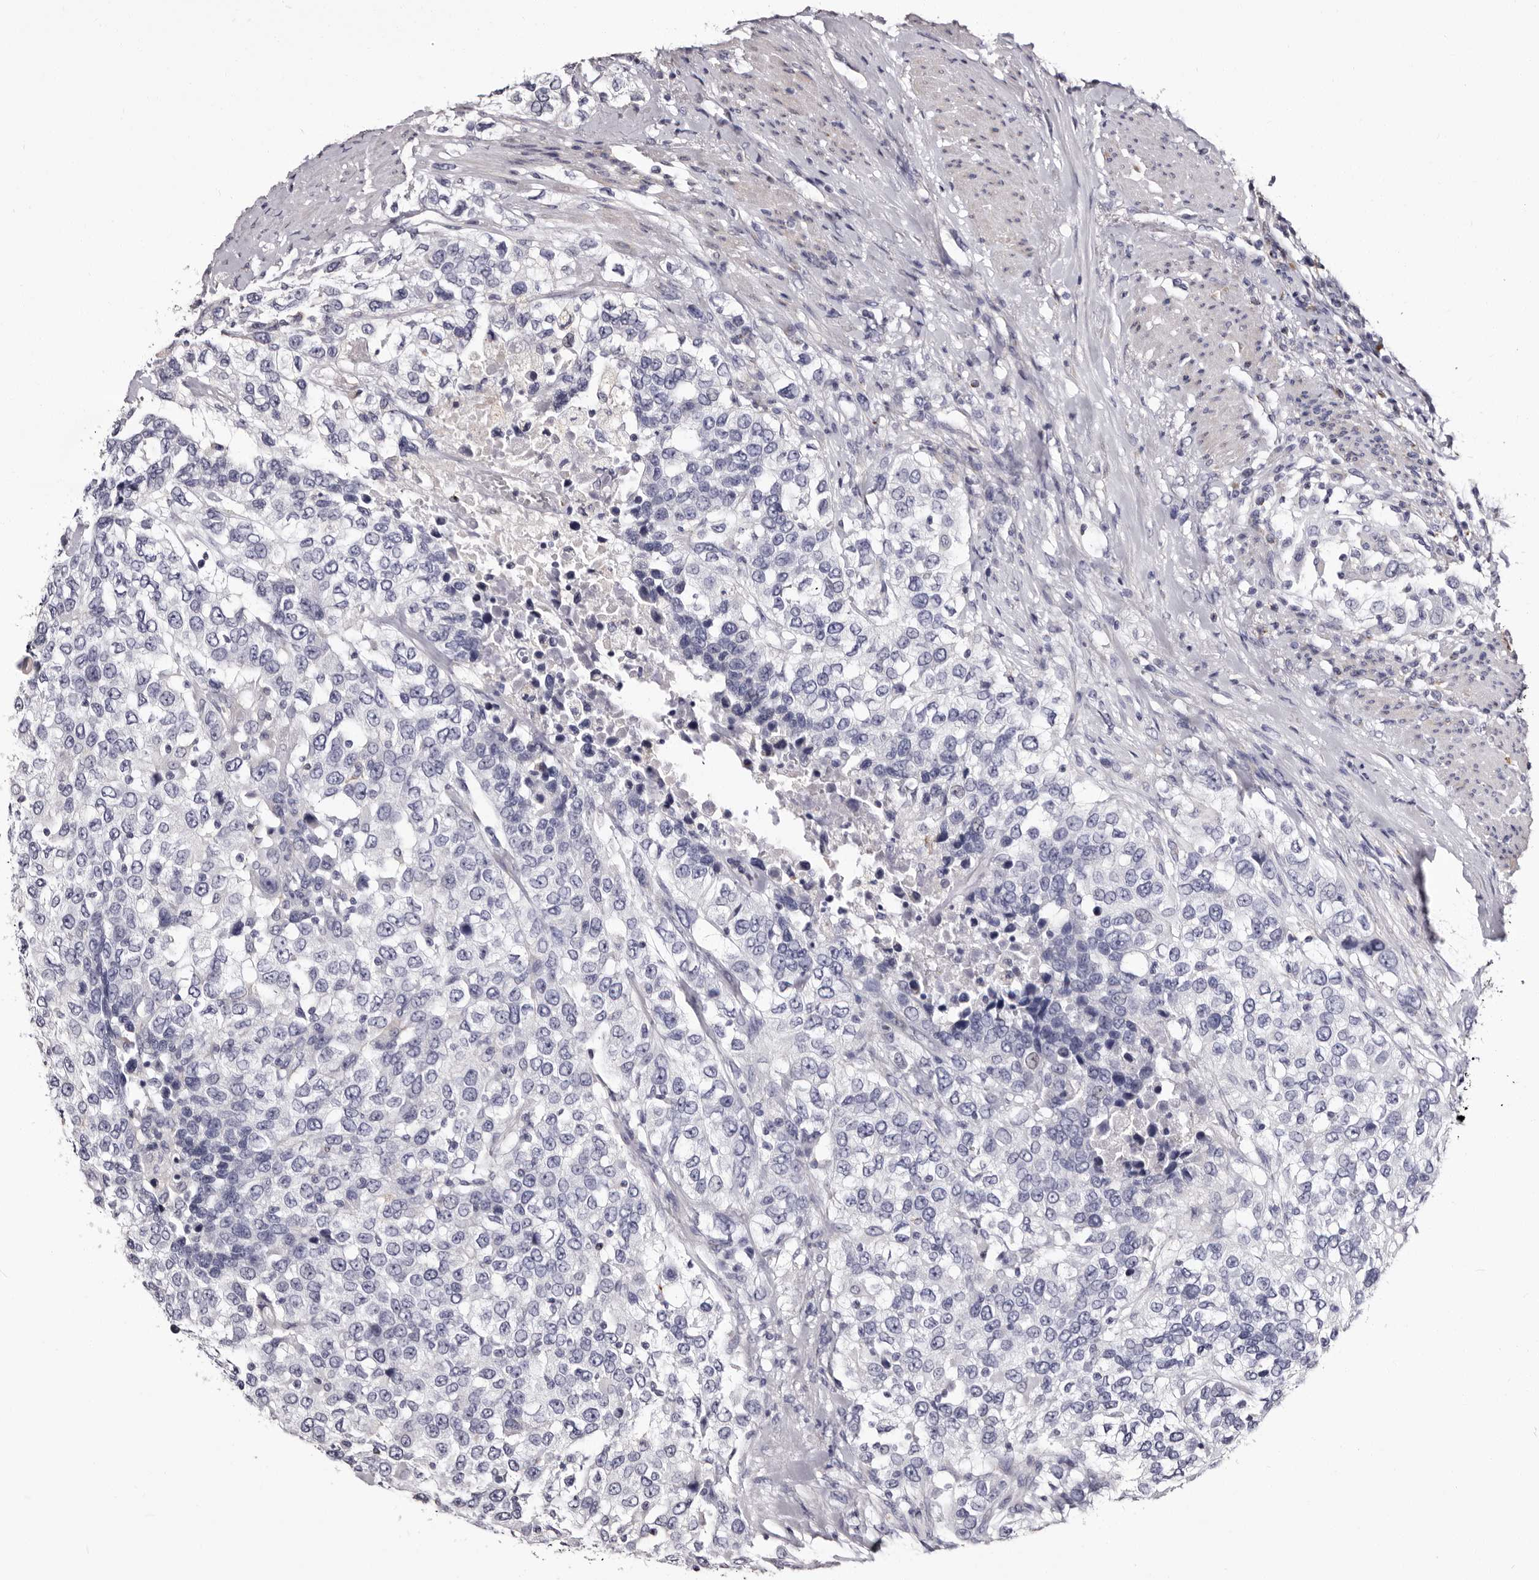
{"staining": {"intensity": "negative", "quantity": "none", "location": "none"}, "tissue": "urothelial cancer", "cell_type": "Tumor cells", "image_type": "cancer", "snomed": [{"axis": "morphology", "description": "Urothelial carcinoma, High grade"}, {"axis": "topography", "description": "Urinary bladder"}], "caption": "Immunohistochemical staining of human urothelial cancer reveals no significant expression in tumor cells.", "gene": "AUNIP", "patient": {"sex": "female", "age": 80}}